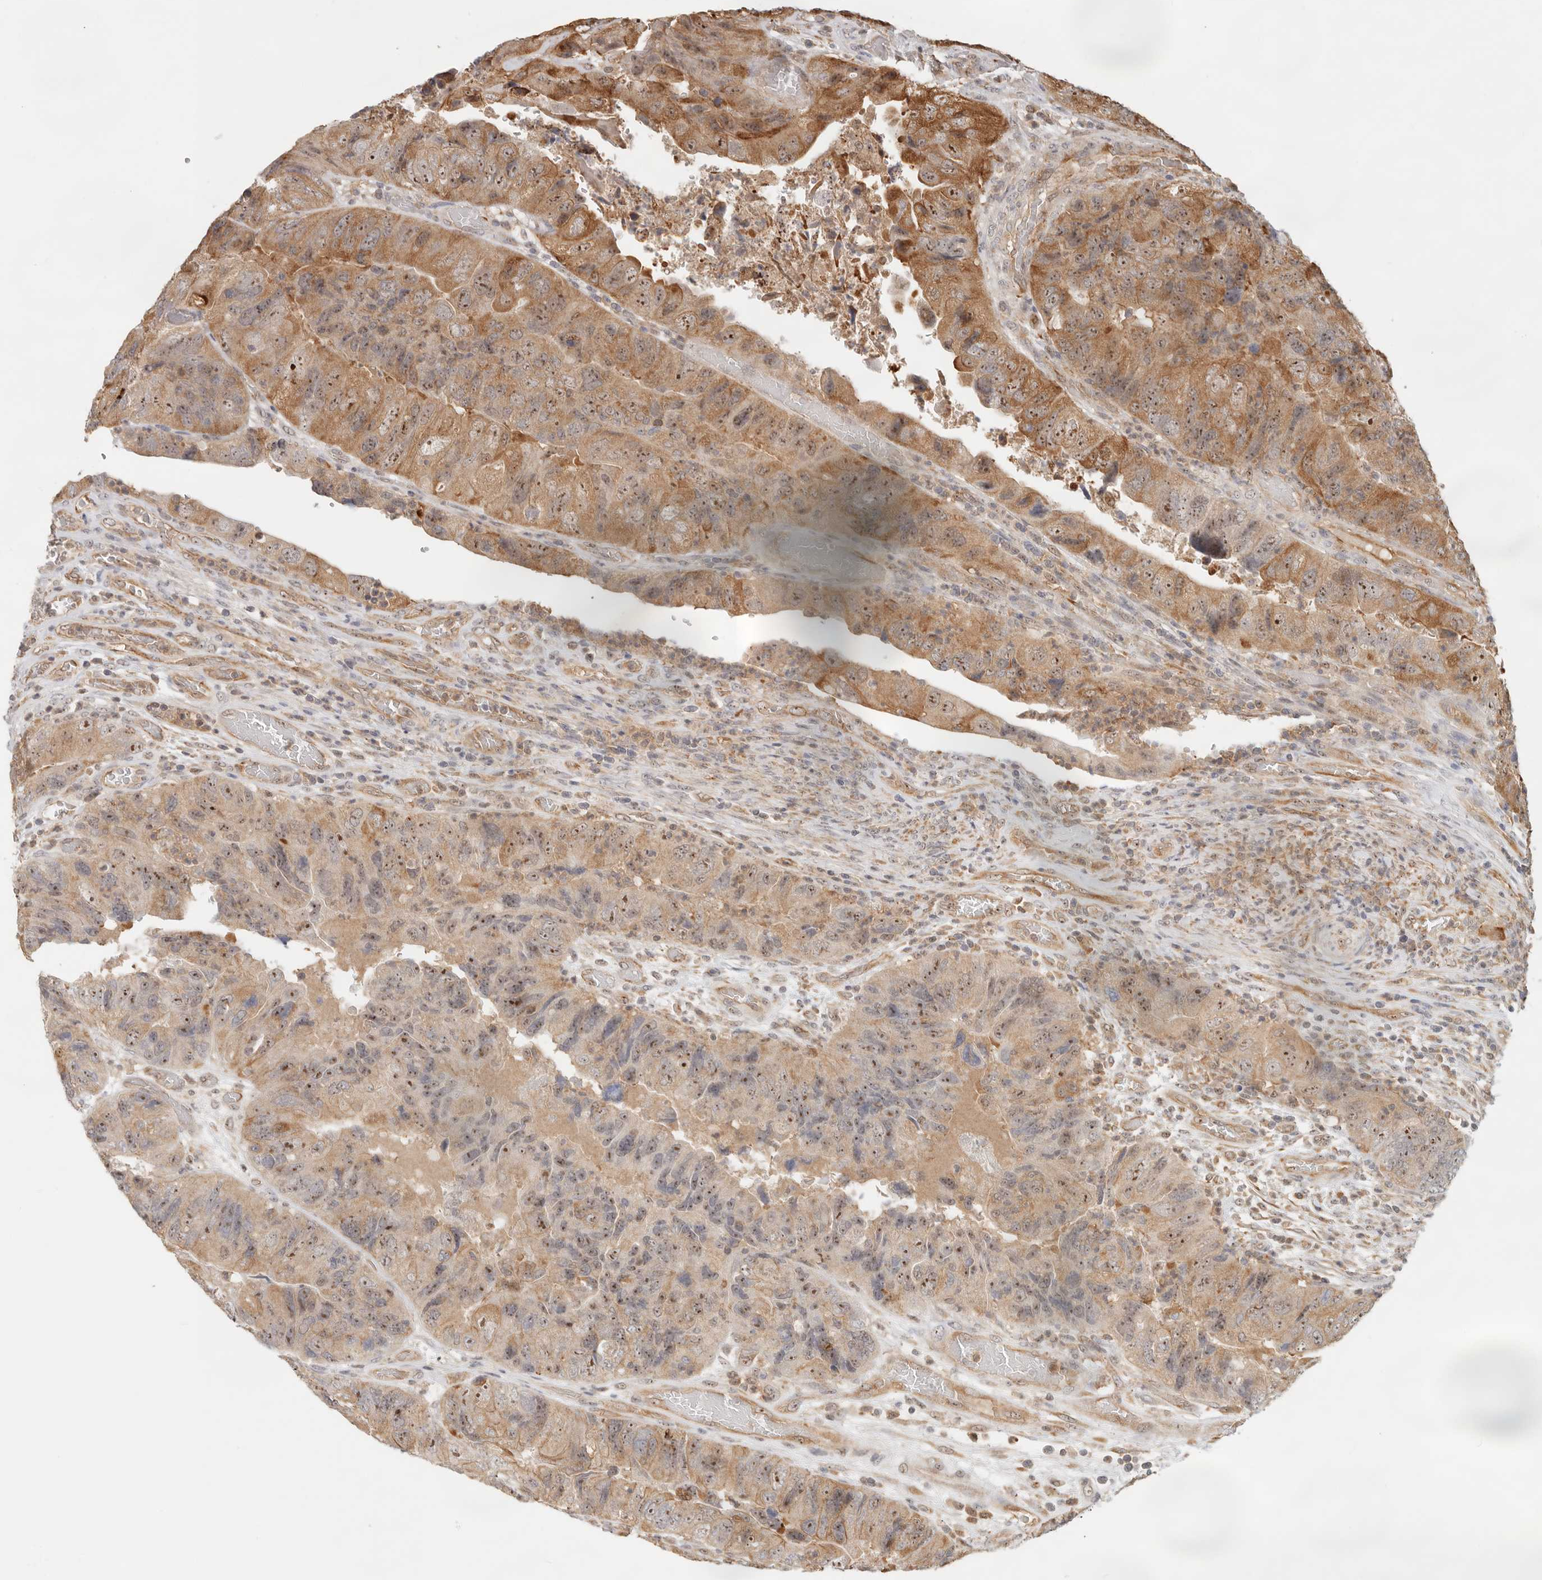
{"staining": {"intensity": "strong", "quantity": ">75%", "location": "cytoplasmic/membranous,nuclear"}, "tissue": "colorectal cancer", "cell_type": "Tumor cells", "image_type": "cancer", "snomed": [{"axis": "morphology", "description": "Adenocarcinoma, NOS"}, {"axis": "topography", "description": "Rectum"}], "caption": "An immunohistochemistry photomicrograph of tumor tissue is shown. Protein staining in brown labels strong cytoplasmic/membranous and nuclear positivity in adenocarcinoma (colorectal) within tumor cells.", "gene": "HEXD", "patient": {"sex": "male", "age": 63}}